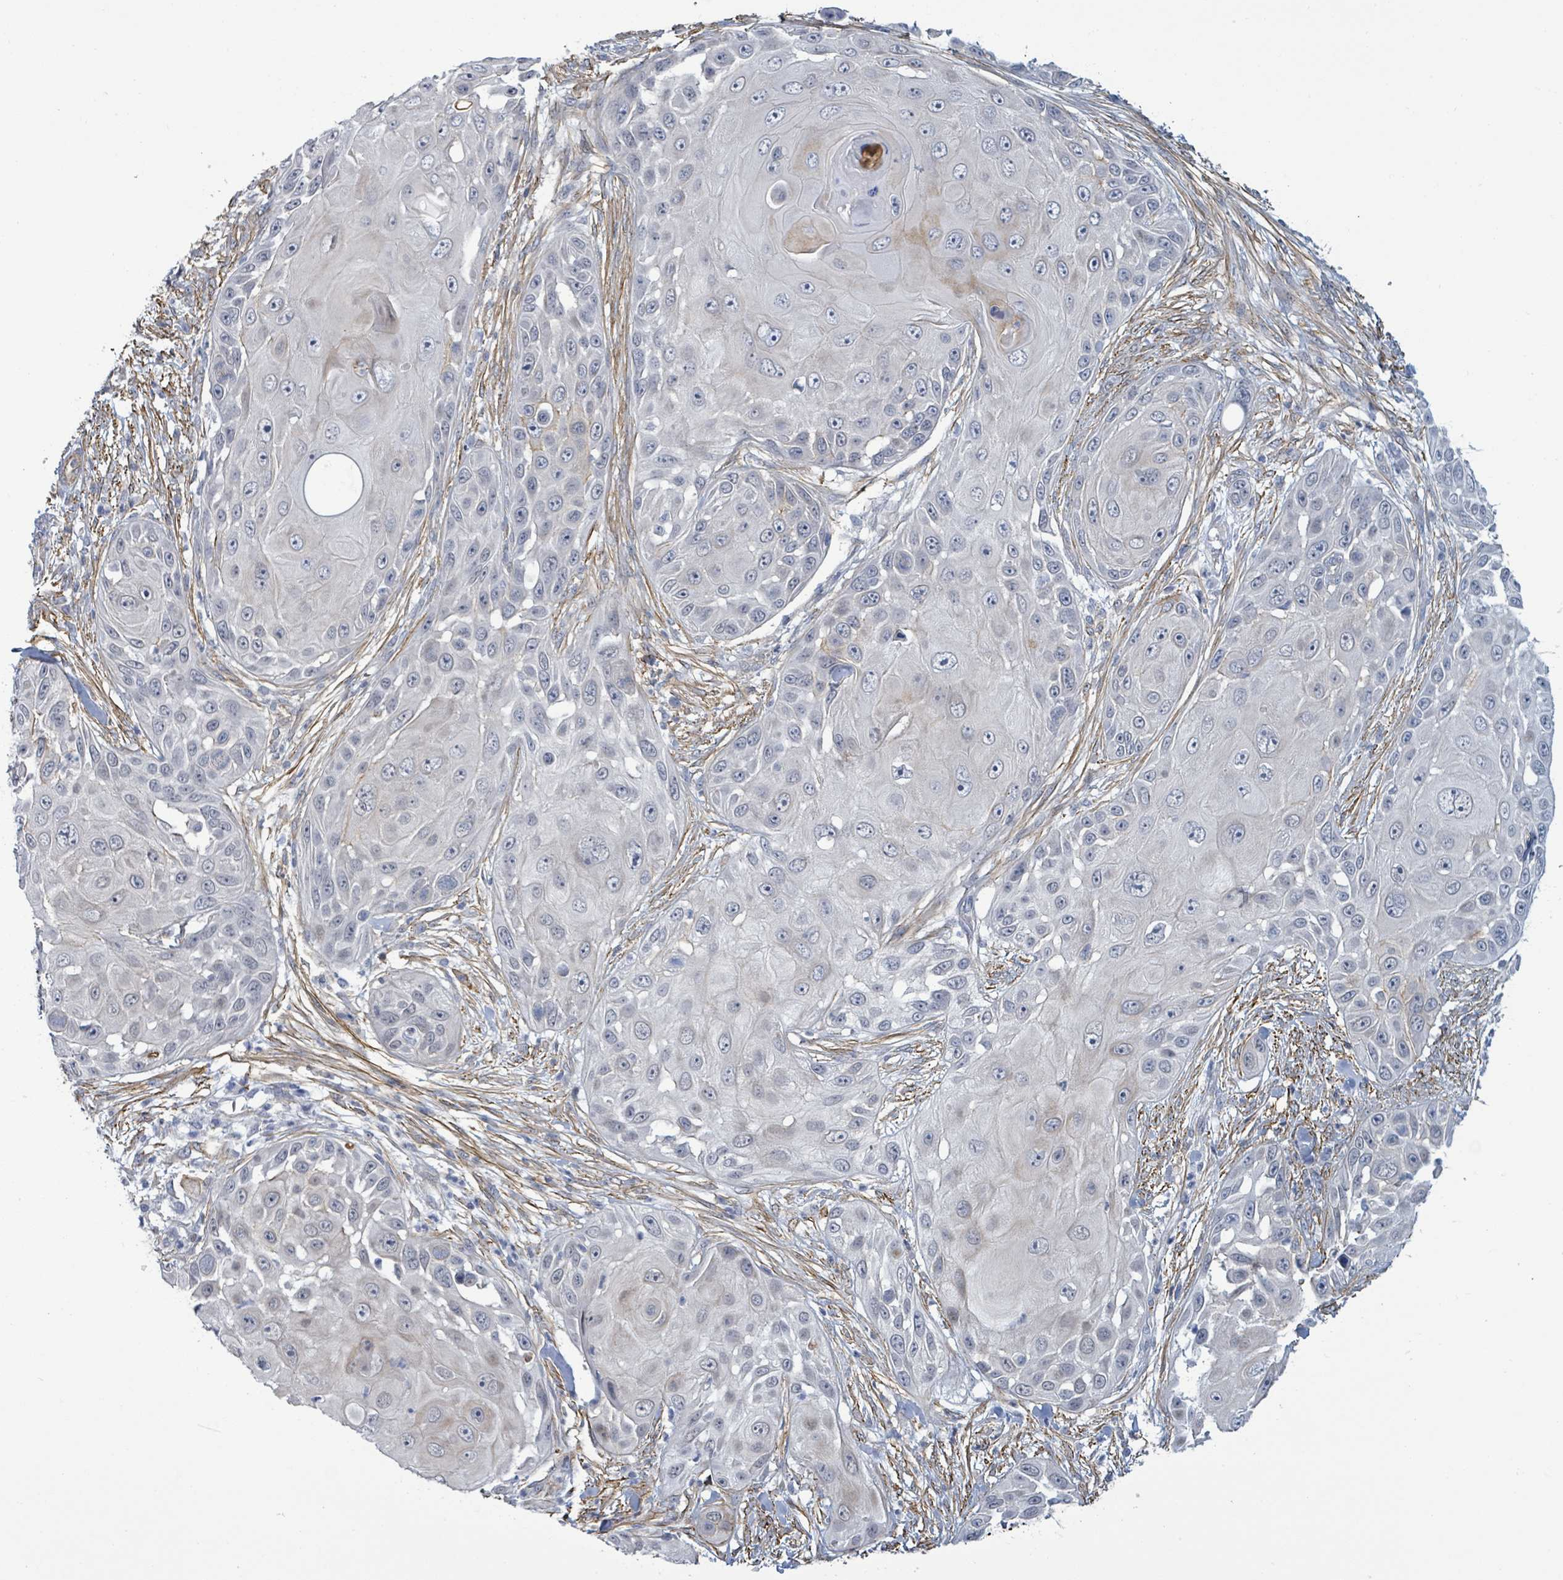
{"staining": {"intensity": "negative", "quantity": "none", "location": "none"}, "tissue": "skin cancer", "cell_type": "Tumor cells", "image_type": "cancer", "snomed": [{"axis": "morphology", "description": "Squamous cell carcinoma, NOS"}, {"axis": "topography", "description": "Skin"}], "caption": "This is an immunohistochemistry photomicrograph of skin squamous cell carcinoma. There is no staining in tumor cells.", "gene": "DMRTC1B", "patient": {"sex": "female", "age": 44}}